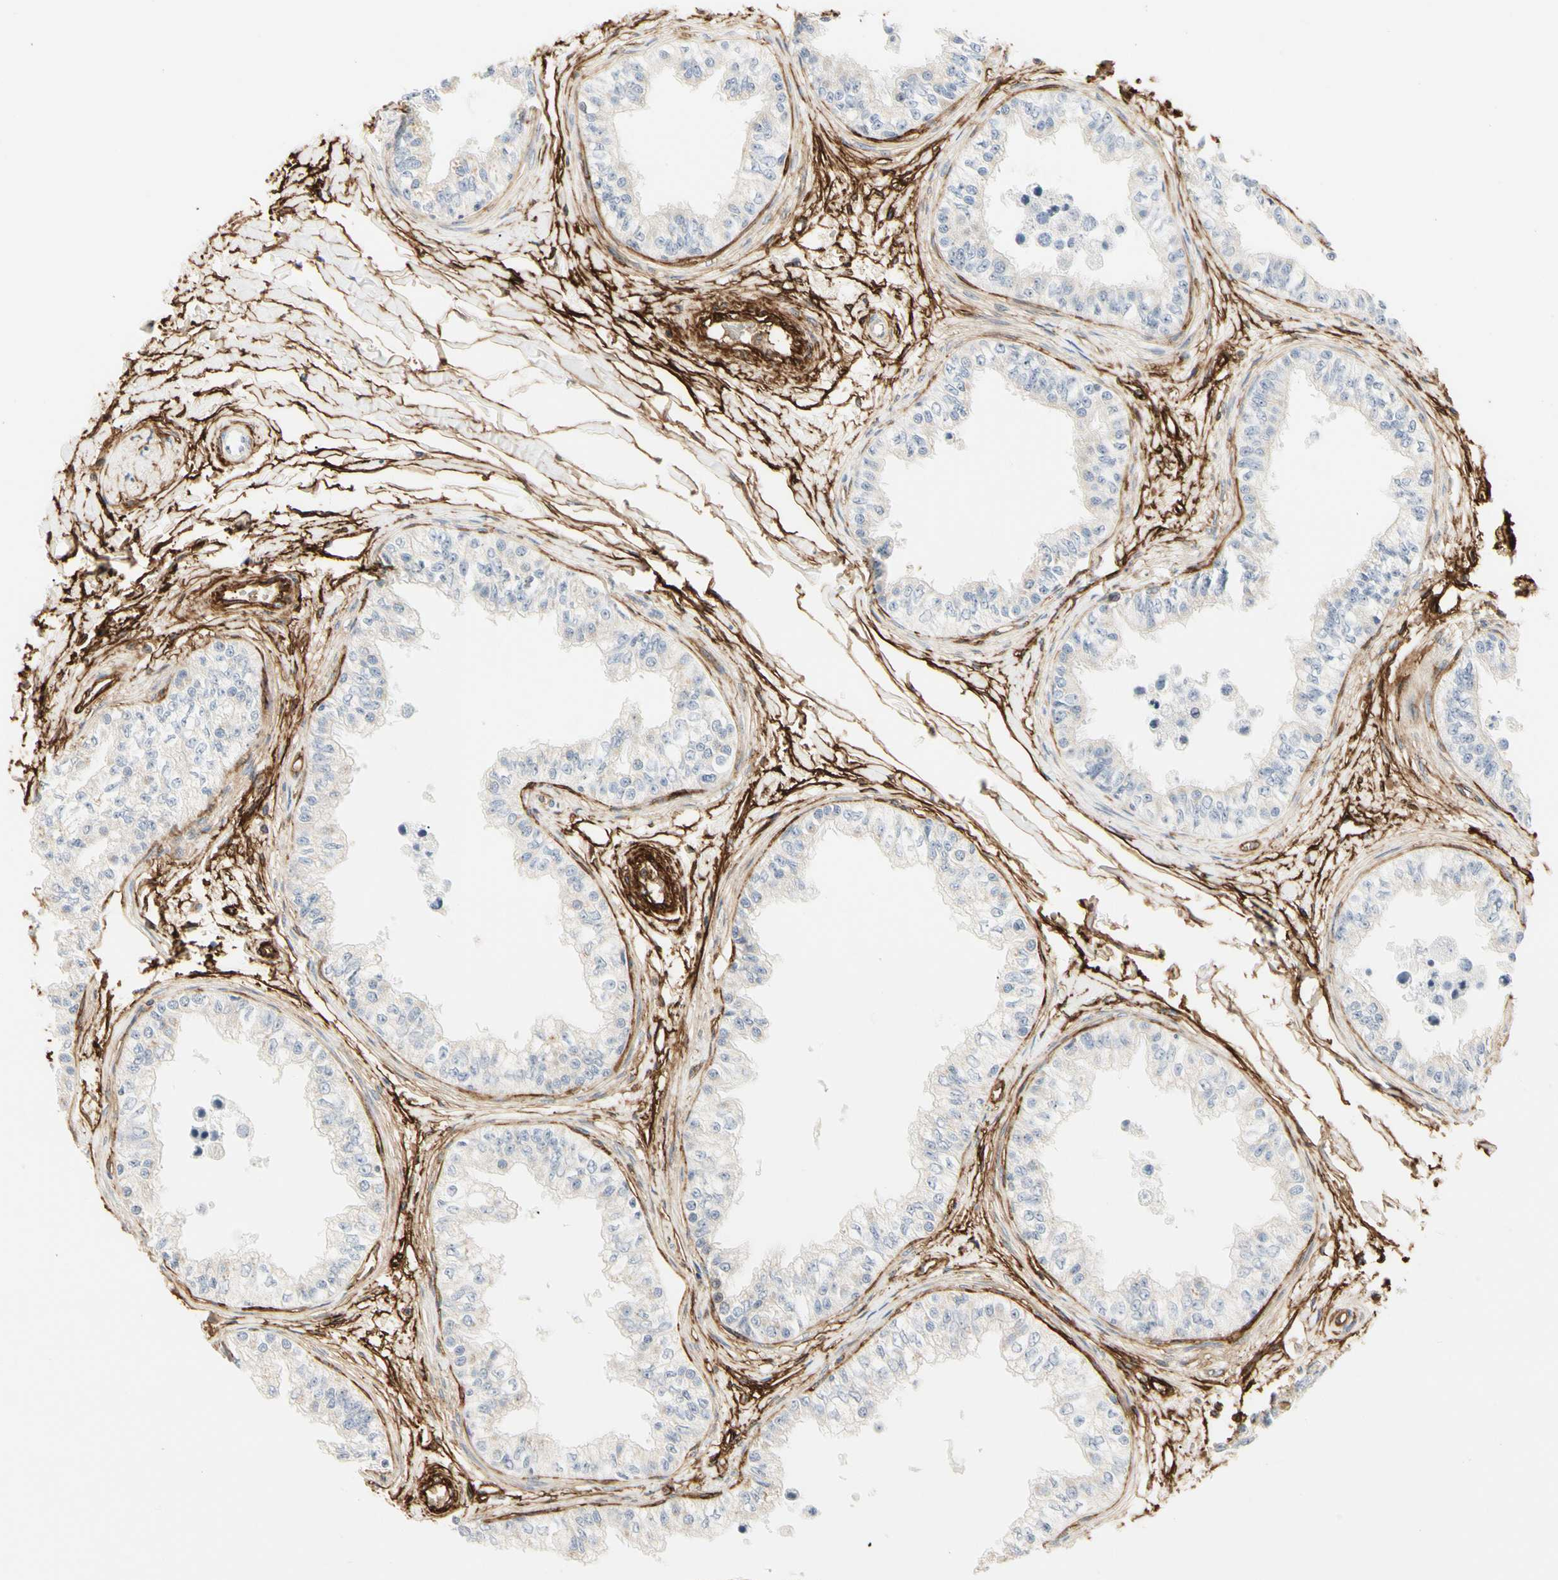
{"staining": {"intensity": "weak", "quantity": "<25%", "location": "cytoplasmic/membranous"}, "tissue": "epididymis", "cell_type": "Glandular cells", "image_type": "normal", "snomed": [{"axis": "morphology", "description": "Normal tissue, NOS"}, {"axis": "morphology", "description": "Adenocarcinoma, metastatic, NOS"}, {"axis": "topography", "description": "Testis"}, {"axis": "topography", "description": "Epididymis"}], "caption": "This is an immunohistochemistry image of unremarkable epididymis. There is no positivity in glandular cells.", "gene": "GGT5", "patient": {"sex": "male", "age": 26}}